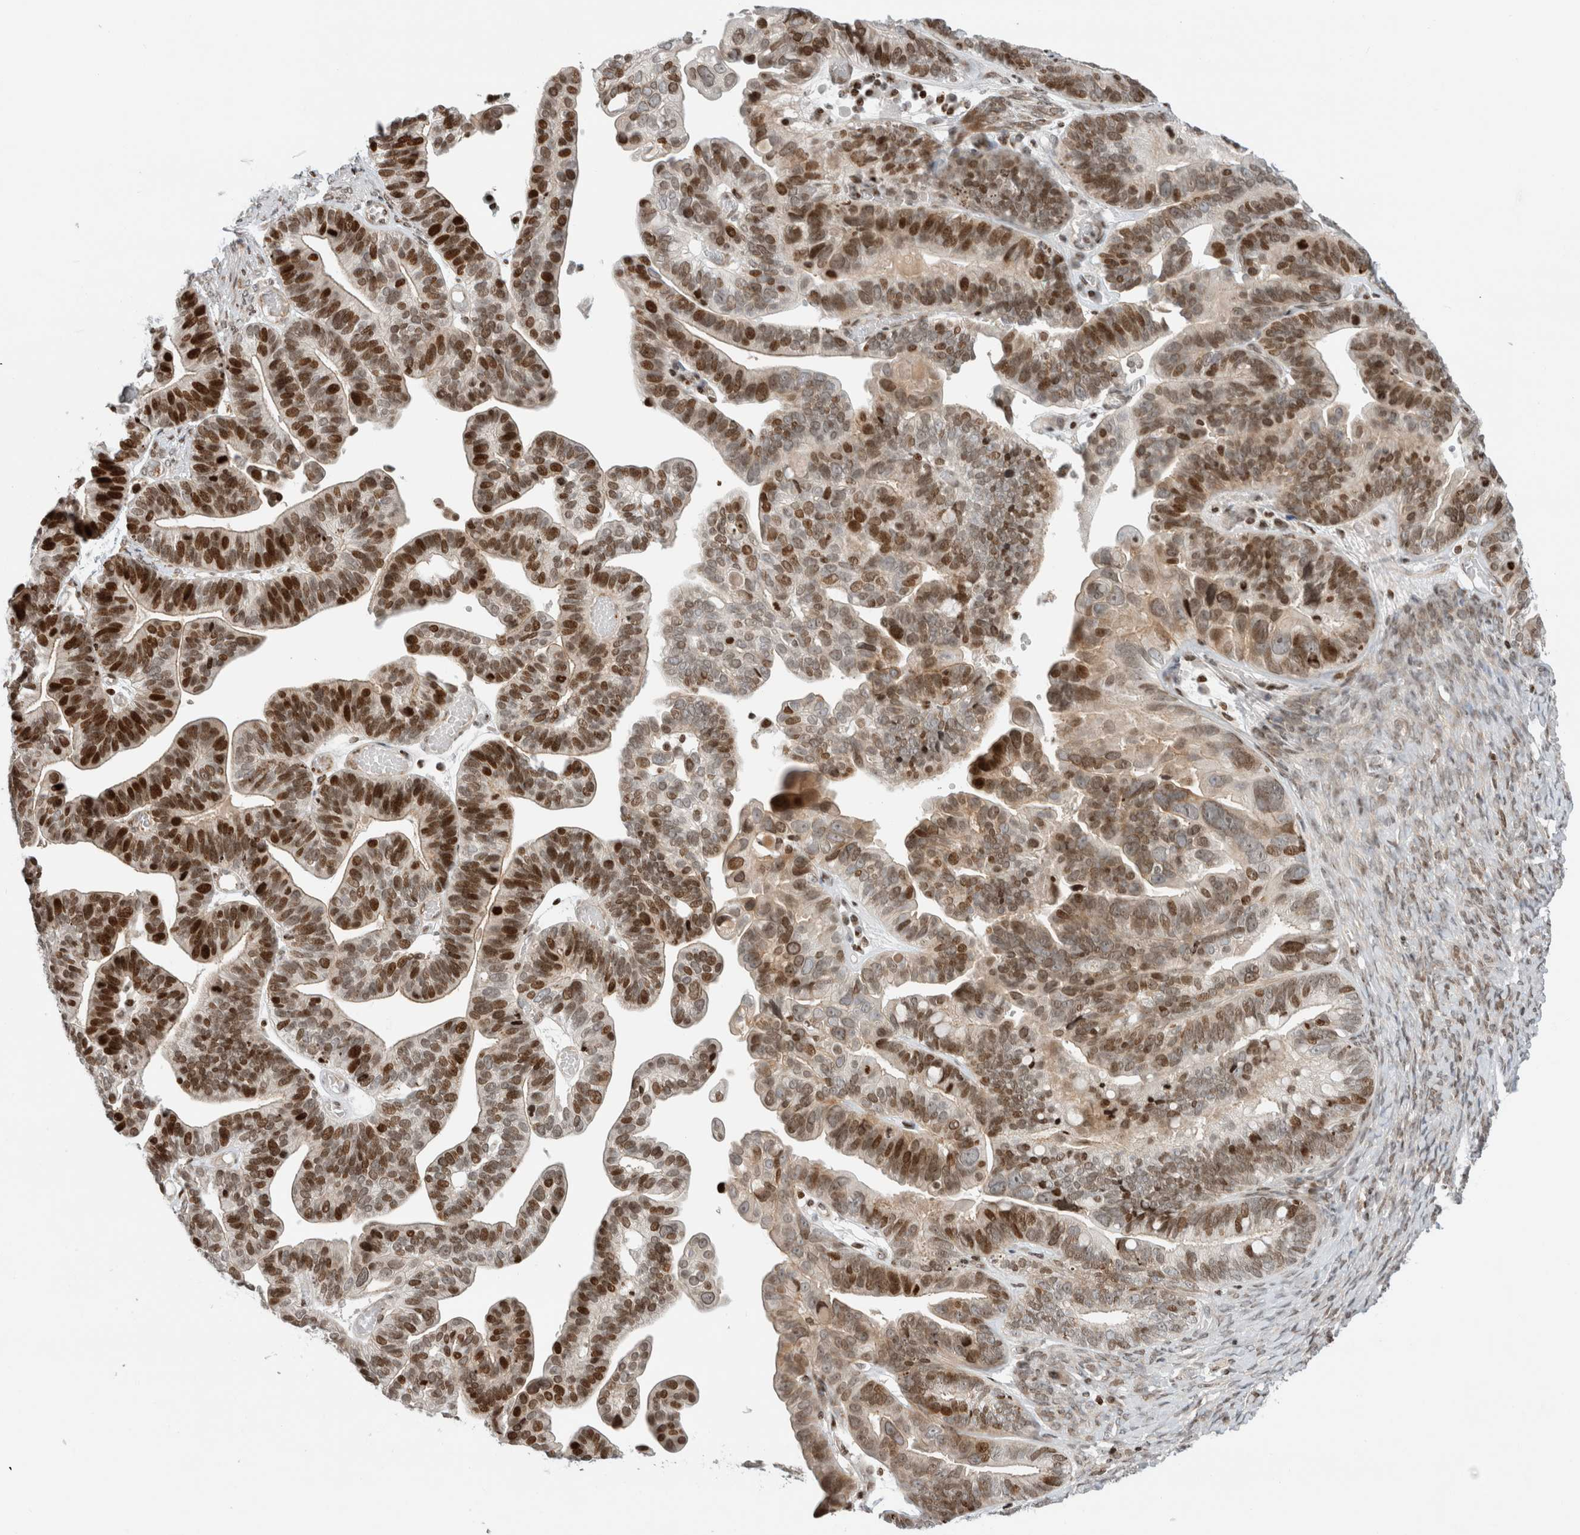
{"staining": {"intensity": "strong", "quantity": ">75%", "location": "nuclear"}, "tissue": "ovarian cancer", "cell_type": "Tumor cells", "image_type": "cancer", "snomed": [{"axis": "morphology", "description": "Cystadenocarcinoma, serous, NOS"}, {"axis": "topography", "description": "Ovary"}], "caption": "Protein expression analysis of ovarian cancer (serous cystadenocarcinoma) exhibits strong nuclear positivity in about >75% of tumor cells. (Stains: DAB (3,3'-diaminobenzidine) in brown, nuclei in blue, Microscopy: brightfield microscopy at high magnification).", "gene": "GINS4", "patient": {"sex": "female", "age": 56}}